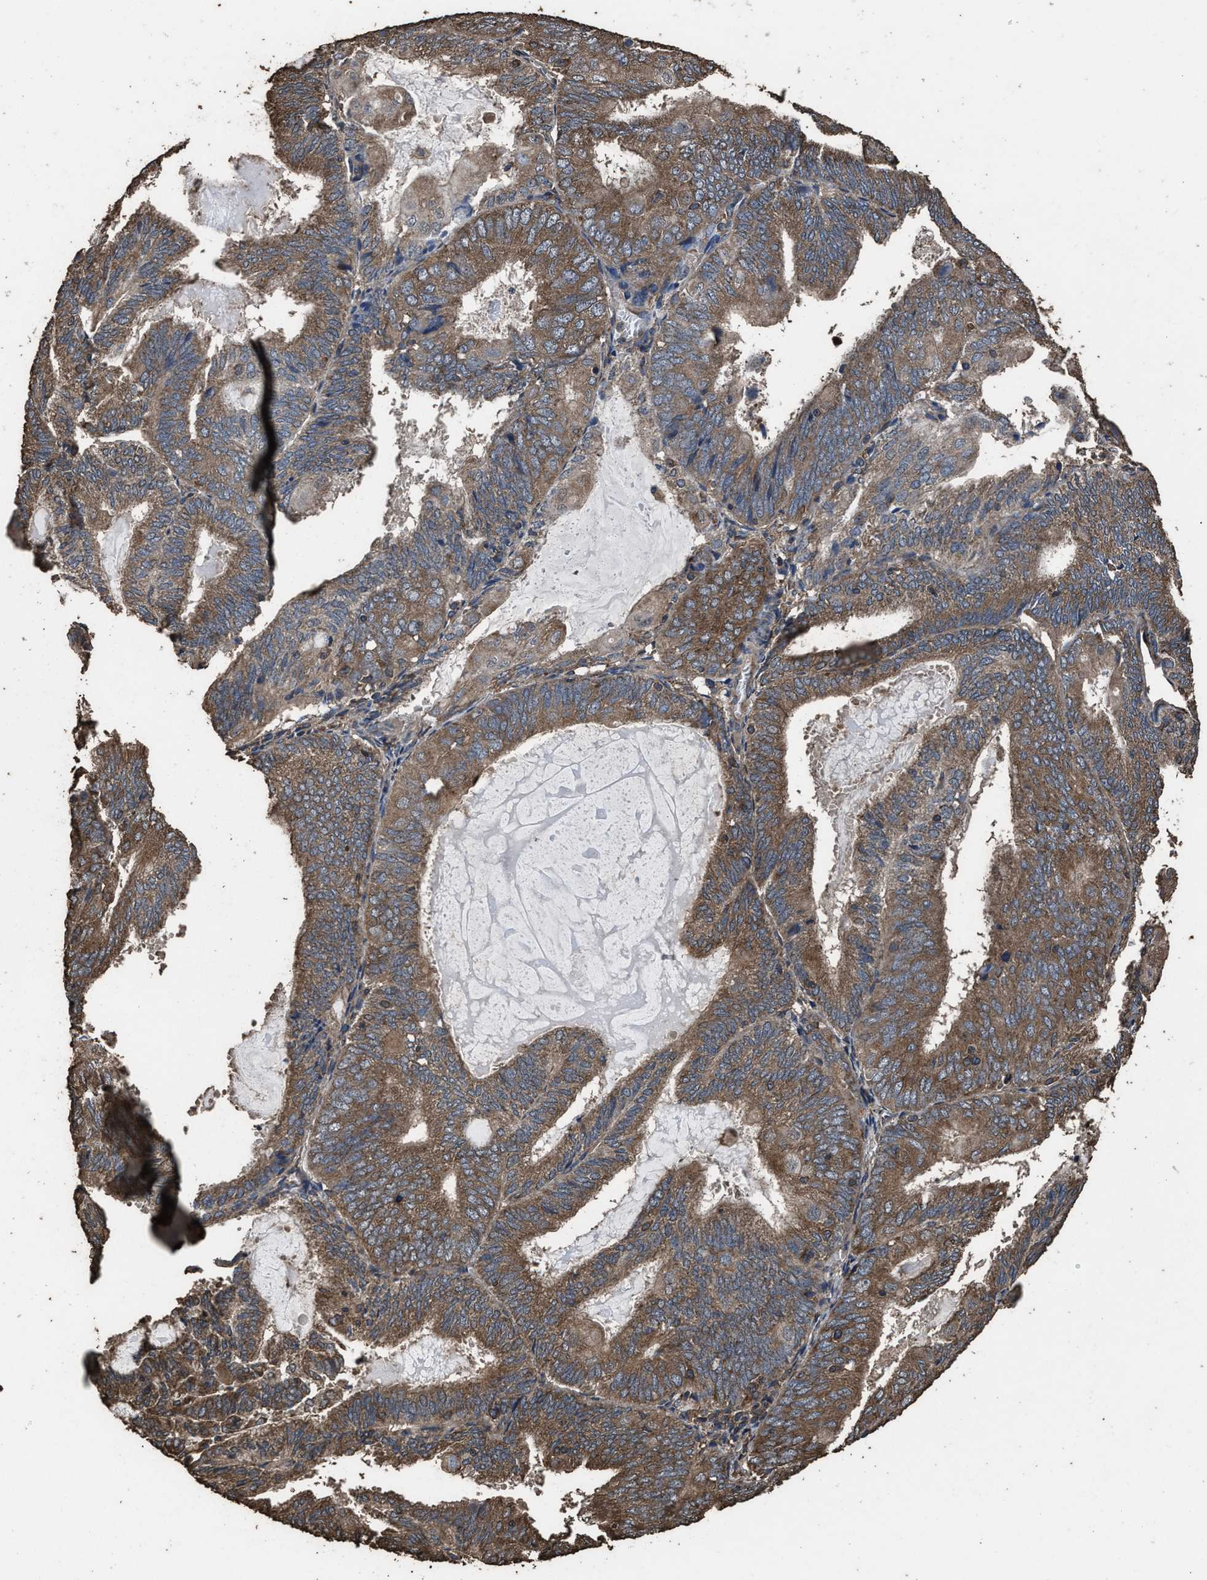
{"staining": {"intensity": "moderate", "quantity": ">75%", "location": "cytoplasmic/membranous"}, "tissue": "endometrial cancer", "cell_type": "Tumor cells", "image_type": "cancer", "snomed": [{"axis": "morphology", "description": "Adenocarcinoma, NOS"}, {"axis": "topography", "description": "Endometrium"}], "caption": "Human endometrial adenocarcinoma stained with a protein marker shows moderate staining in tumor cells.", "gene": "ZMYND19", "patient": {"sex": "female", "age": 81}}